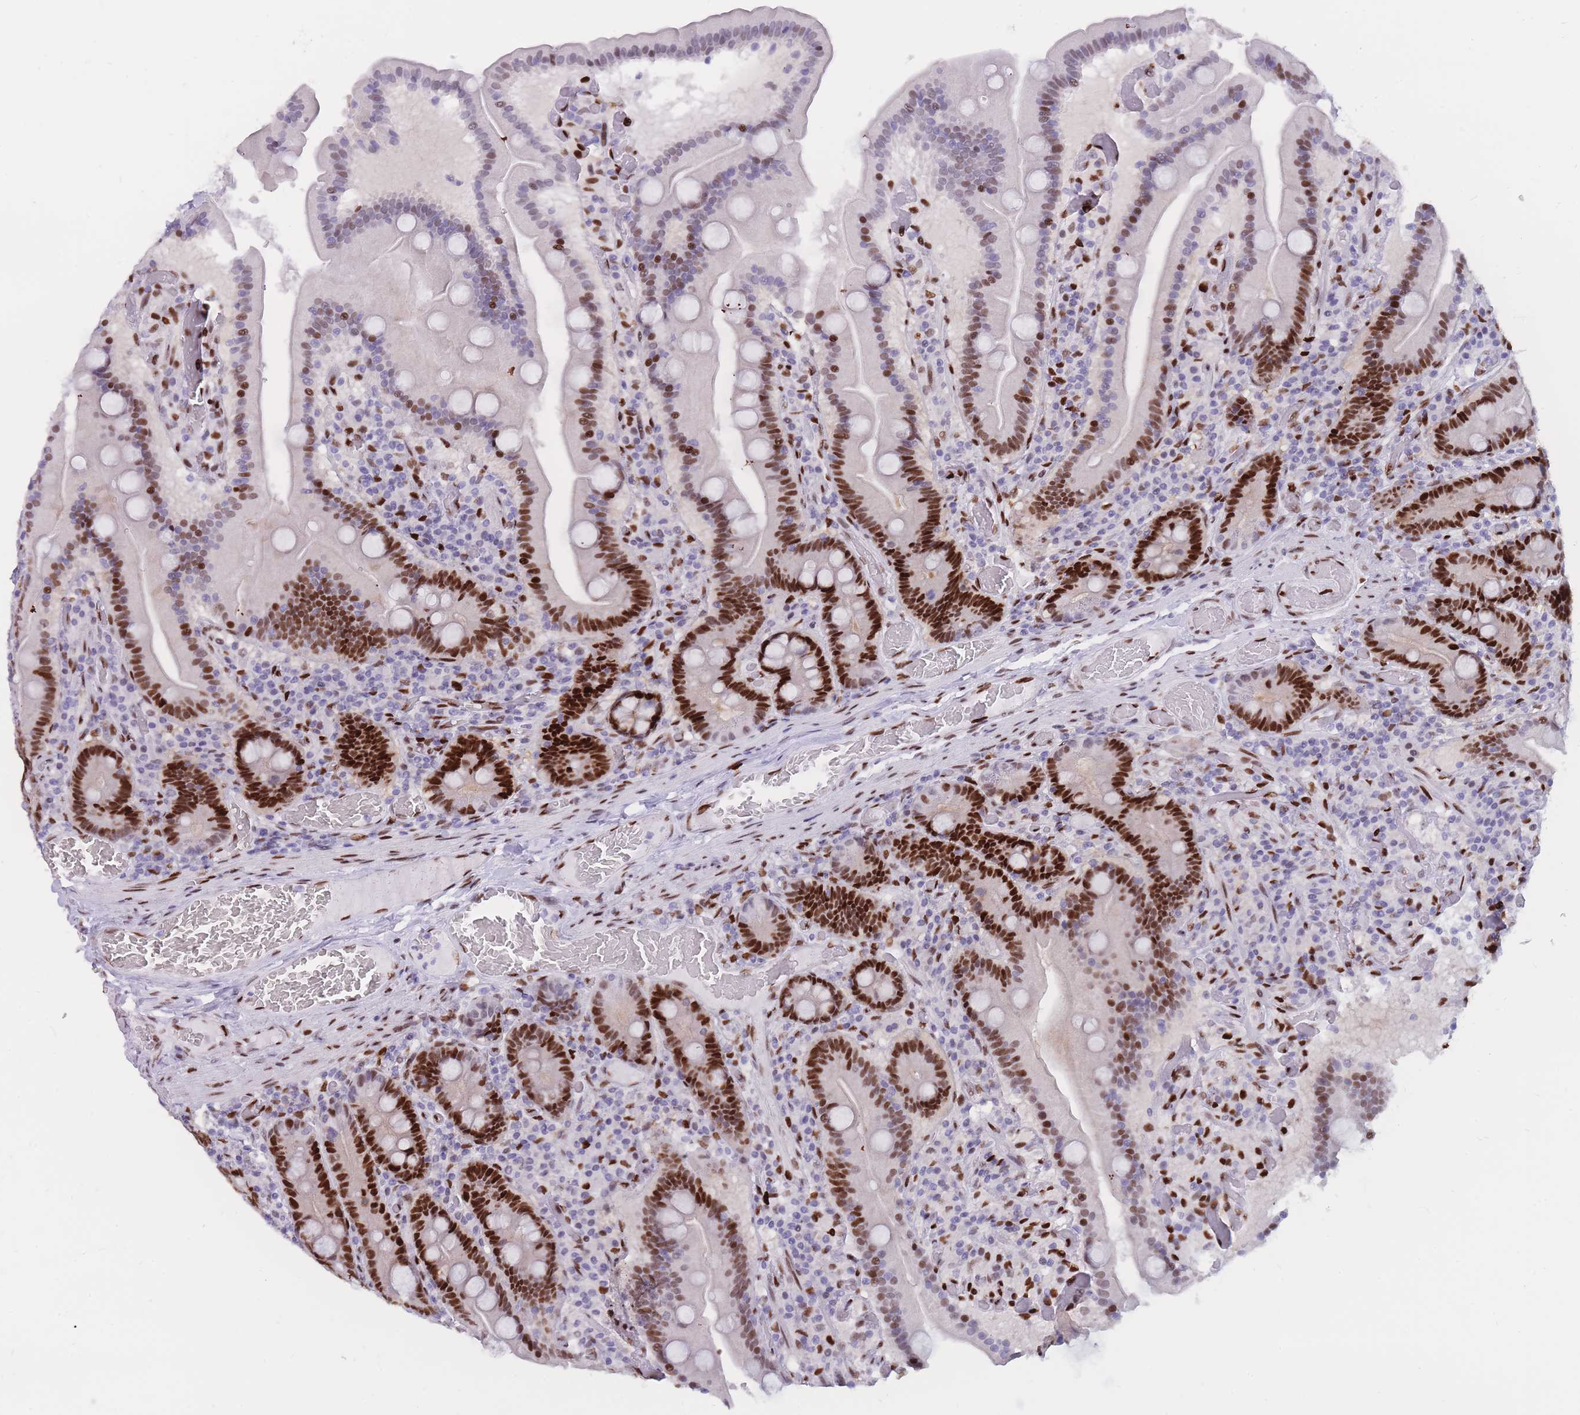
{"staining": {"intensity": "strong", "quantity": "25%-75%", "location": "nuclear"}, "tissue": "duodenum", "cell_type": "Glandular cells", "image_type": "normal", "snomed": [{"axis": "morphology", "description": "Normal tissue, NOS"}, {"axis": "topography", "description": "Duodenum"}], "caption": "Immunohistochemistry histopathology image of normal duodenum: duodenum stained using immunohistochemistry (IHC) displays high levels of strong protein expression localized specifically in the nuclear of glandular cells, appearing as a nuclear brown color.", "gene": "NASP", "patient": {"sex": "female", "age": 62}}